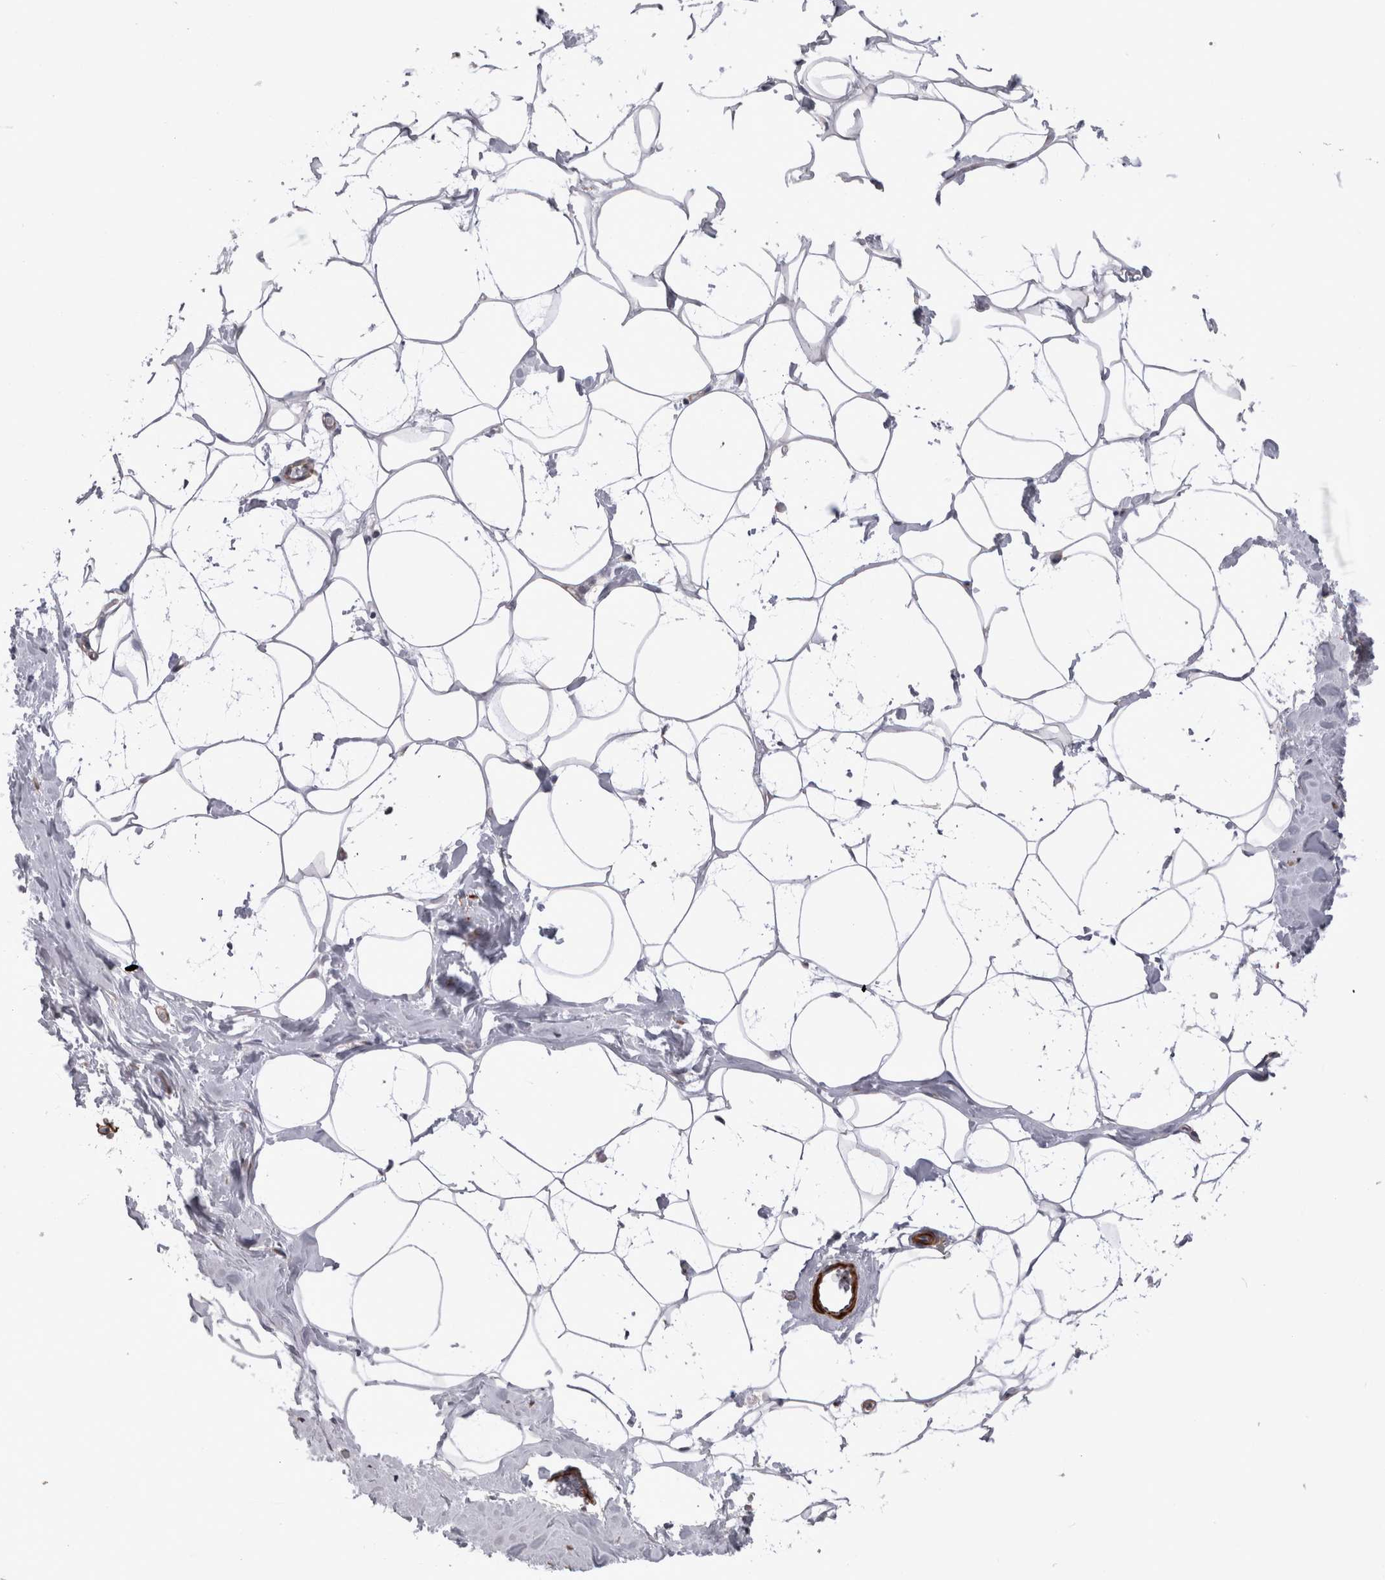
{"staining": {"intensity": "negative", "quantity": "none", "location": "none"}, "tissue": "adipose tissue", "cell_type": "Adipocytes", "image_type": "normal", "snomed": [{"axis": "morphology", "description": "Normal tissue, NOS"}, {"axis": "morphology", "description": "Fibrosis, NOS"}, {"axis": "topography", "description": "Breast"}, {"axis": "topography", "description": "Adipose tissue"}], "caption": "An immunohistochemistry (IHC) photomicrograph of benign adipose tissue is shown. There is no staining in adipocytes of adipose tissue. (DAB immunohistochemistry with hematoxylin counter stain).", "gene": "EPRS1", "patient": {"sex": "female", "age": 39}}